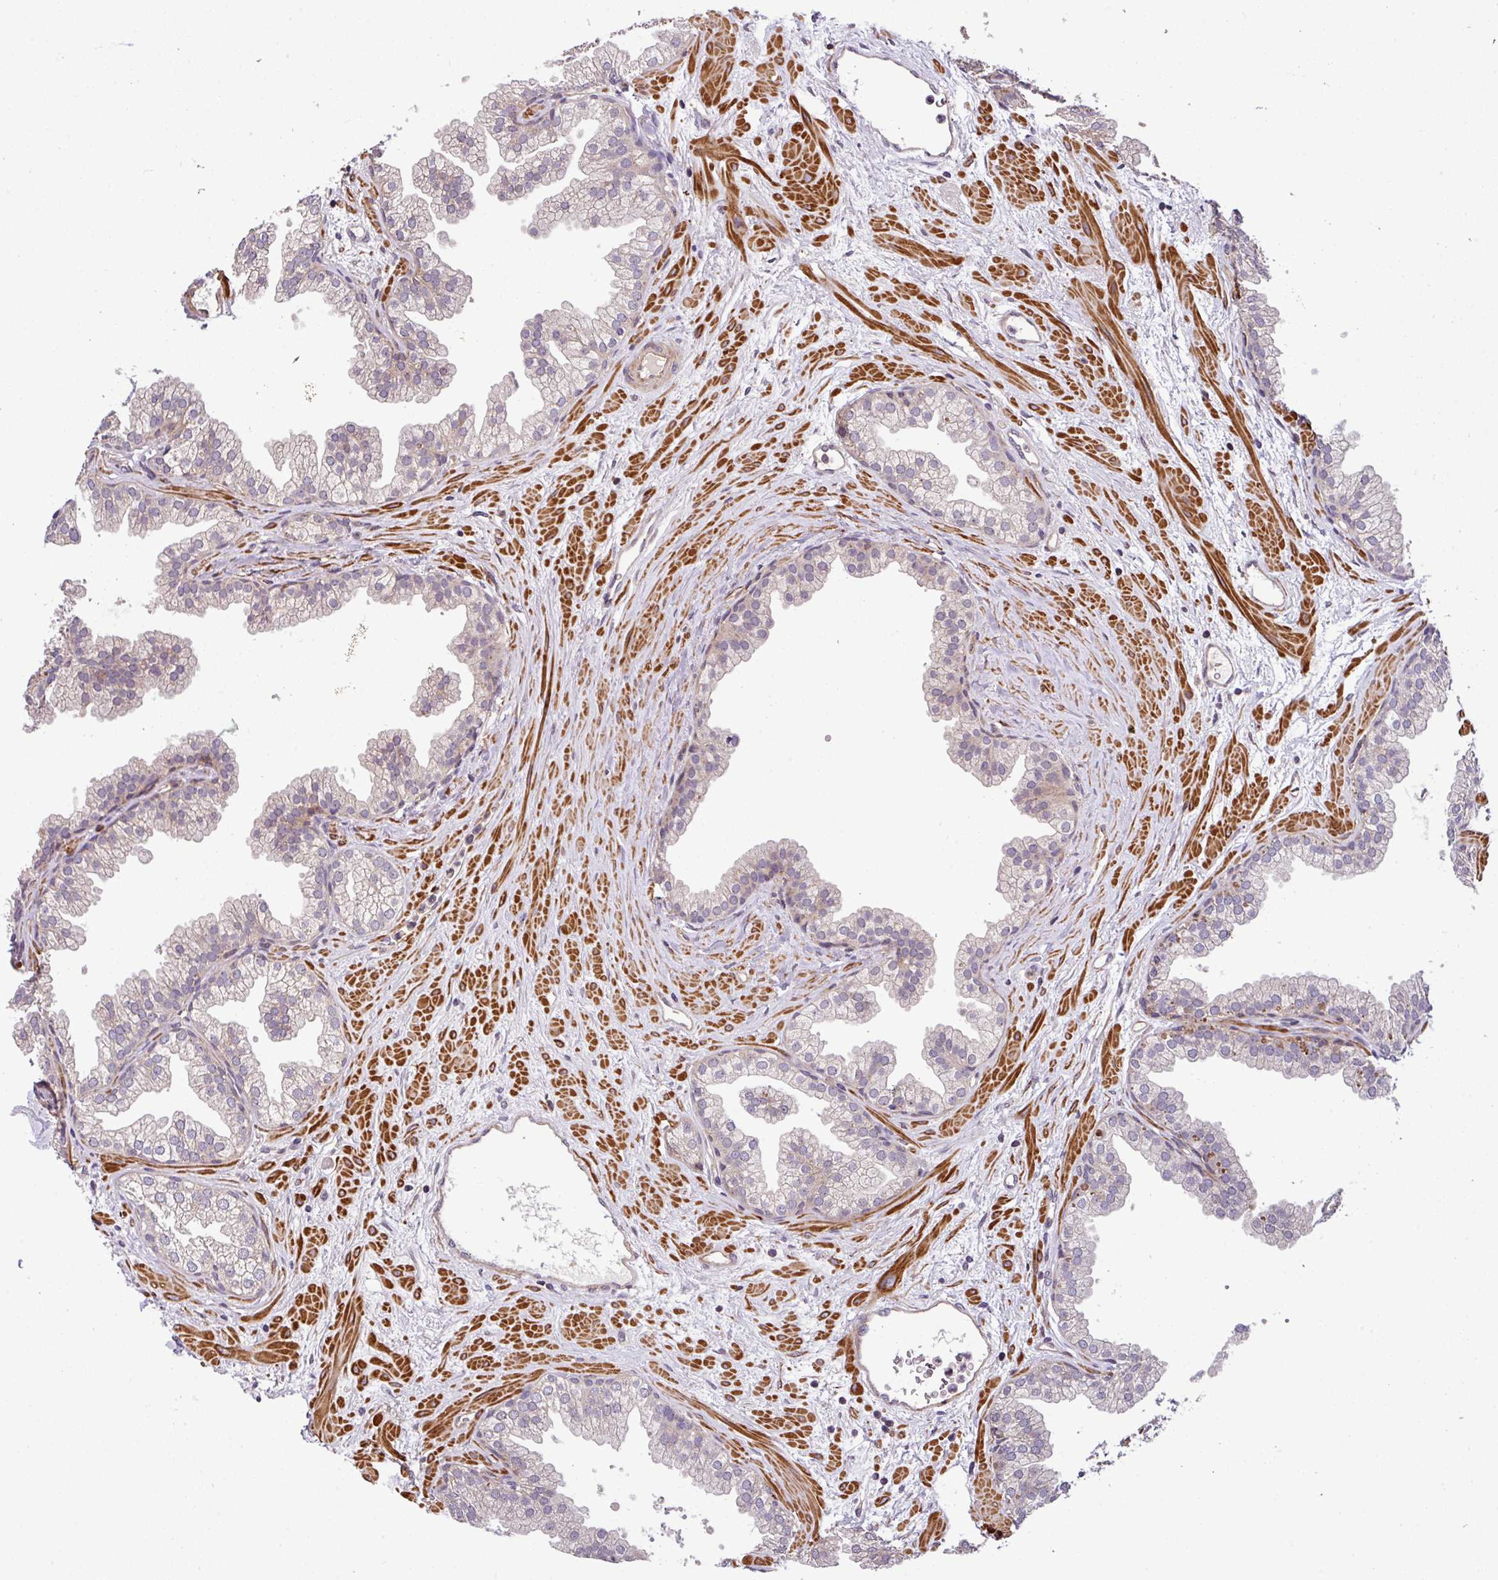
{"staining": {"intensity": "weak", "quantity": "<25%", "location": "cytoplasmic/membranous"}, "tissue": "prostate", "cell_type": "Glandular cells", "image_type": "normal", "snomed": [{"axis": "morphology", "description": "Normal tissue, NOS"}, {"axis": "topography", "description": "Prostate"}], "caption": "The IHC photomicrograph has no significant positivity in glandular cells of prostate.", "gene": "CASS4", "patient": {"sex": "male", "age": 37}}